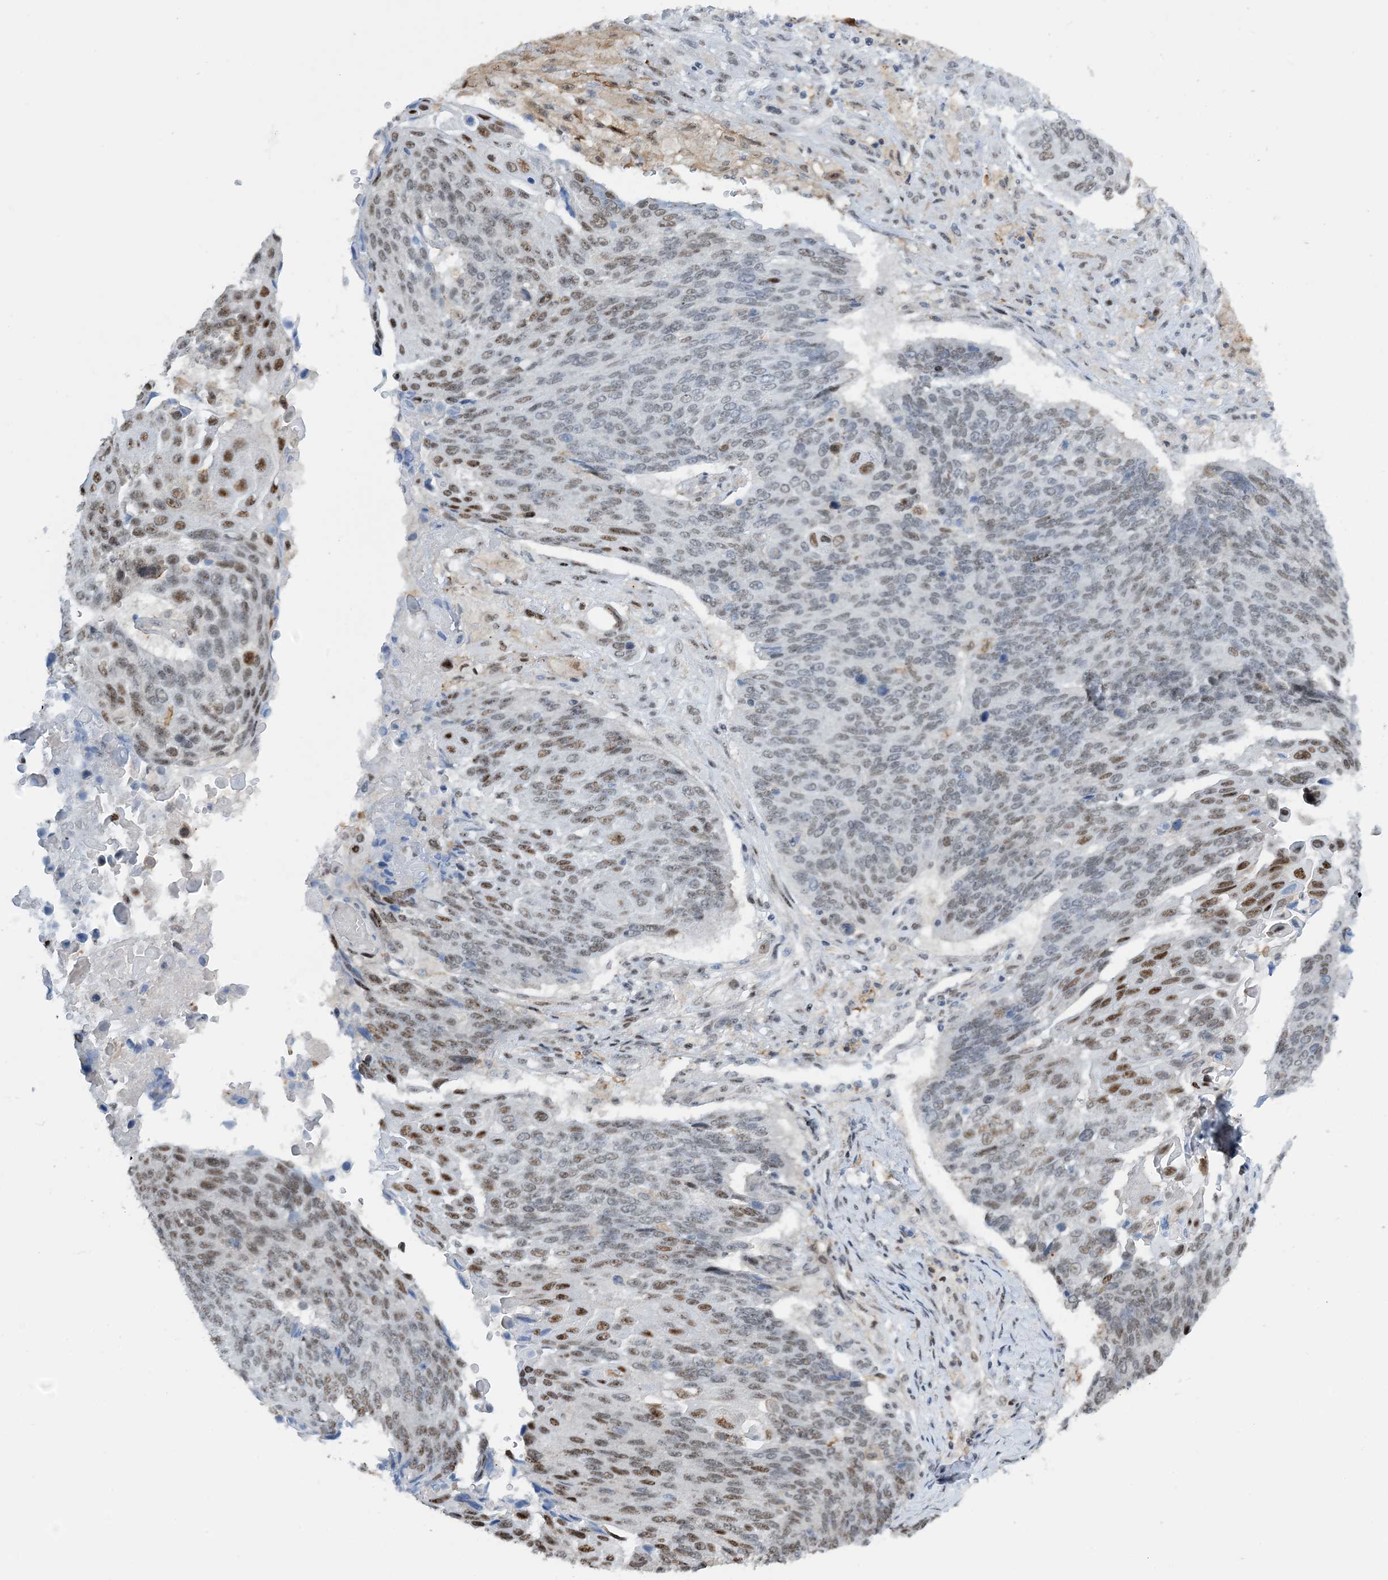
{"staining": {"intensity": "moderate", "quantity": "25%-75%", "location": "nuclear"}, "tissue": "lung cancer", "cell_type": "Tumor cells", "image_type": "cancer", "snomed": [{"axis": "morphology", "description": "Squamous cell carcinoma, NOS"}, {"axis": "topography", "description": "Lung"}], "caption": "Immunohistochemical staining of human squamous cell carcinoma (lung) shows moderate nuclear protein staining in about 25%-75% of tumor cells.", "gene": "HEMK1", "patient": {"sex": "male", "age": 66}}